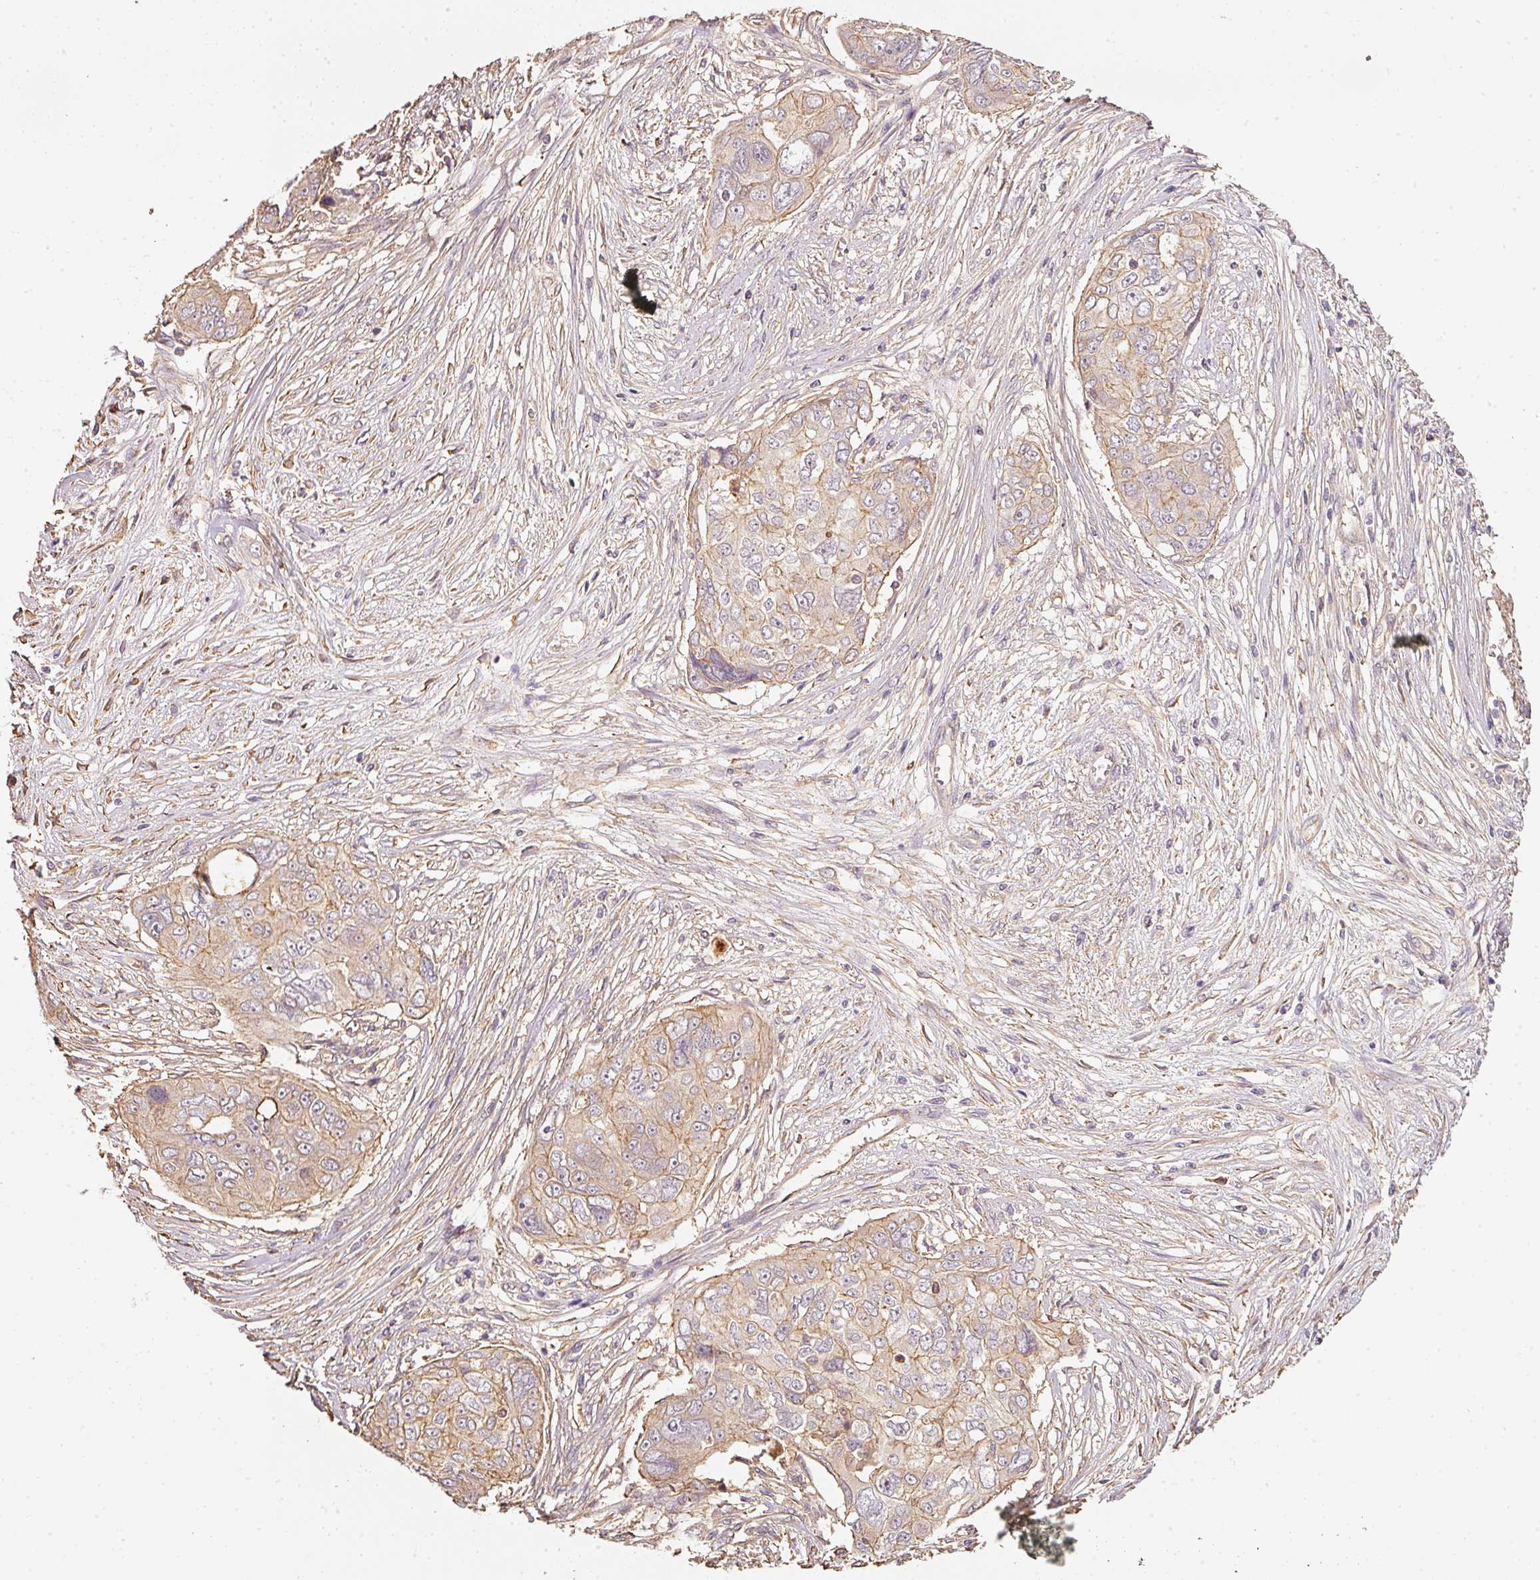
{"staining": {"intensity": "weak", "quantity": "25%-75%", "location": "cytoplasmic/membranous"}, "tissue": "ovarian cancer", "cell_type": "Tumor cells", "image_type": "cancer", "snomed": [{"axis": "morphology", "description": "Carcinoma, endometroid"}, {"axis": "topography", "description": "Ovary"}], "caption": "Immunohistochemistry (IHC) micrograph of human ovarian cancer (endometroid carcinoma) stained for a protein (brown), which exhibits low levels of weak cytoplasmic/membranous staining in approximately 25%-75% of tumor cells.", "gene": "CEP95", "patient": {"sex": "female", "age": 70}}